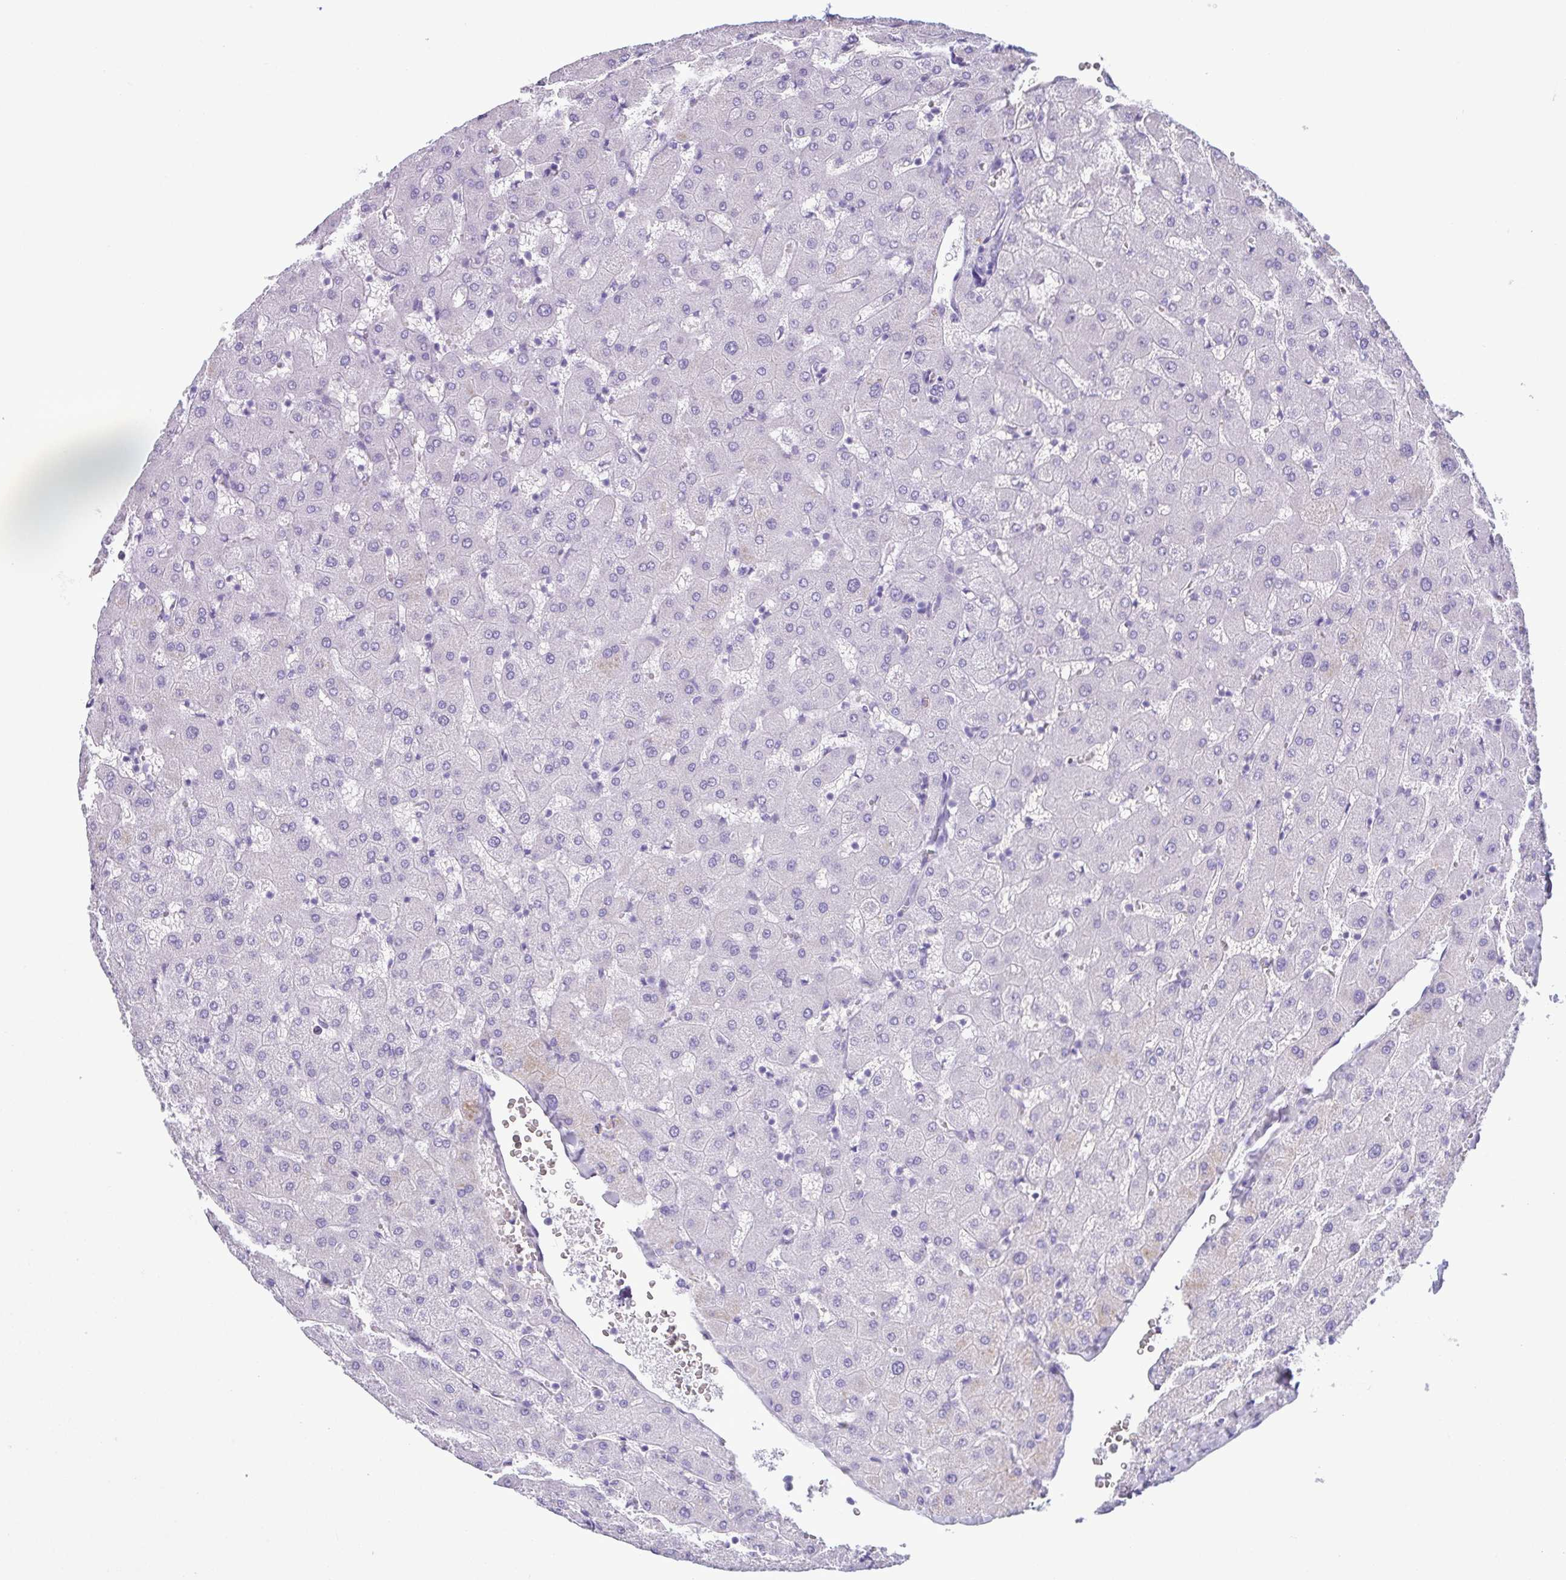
{"staining": {"intensity": "negative", "quantity": "none", "location": "none"}, "tissue": "liver", "cell_type": "Cholangiocytes", "image_type": "normal", "snomed": [{"axis": "morphology", "description": "Normal tissue, NOS"}, {"axis": "topography", "description": "Liver"}], "caption": "Immunohistochemical staining of normal human liver exhibits no significant expression in cholangiocytes. (Immunohistochemistry, brightfield microscopy, high magnification).", "gene": "LTF", "patient": {"sex": "female", "age": 63}}